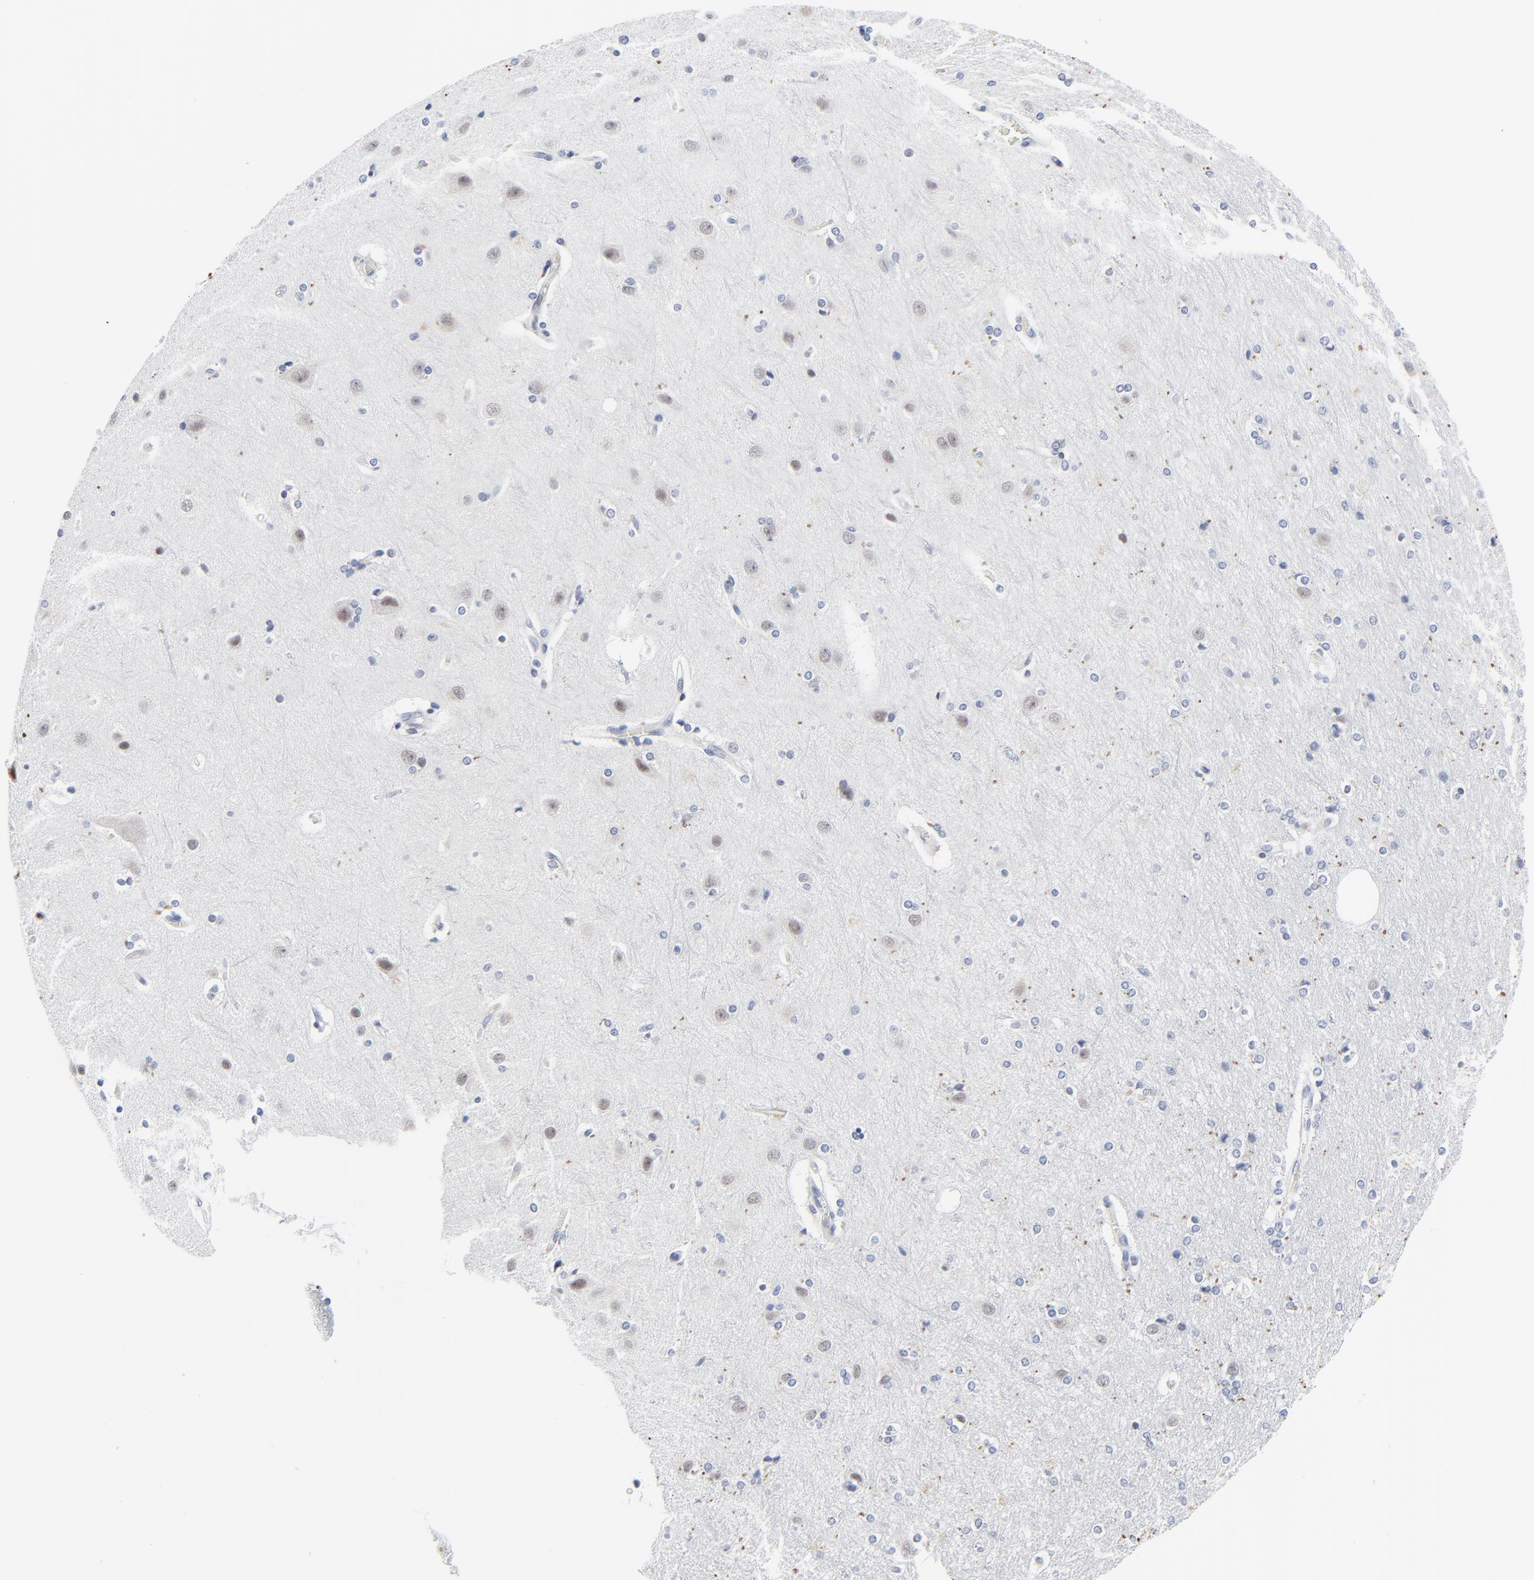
{"staining": {"intensity": "negative", "quantity": "none", "location": "none"}, "tissue": "cerebral cortex", "cell_type": "Endothelial cells", "image_type": "normal", "snomed": [{"axis": "morphology", "description": "Normal tissue, NOS"}, {"axis": "topography", "description": "Cerebral cortex"}], "caption": "Benign cerebral cortex was stained to show a protein in brown. There is no significant staining in endothelial cells.", "gene": "ZNF589", "patient": {"sex": "male", "age": 62}}